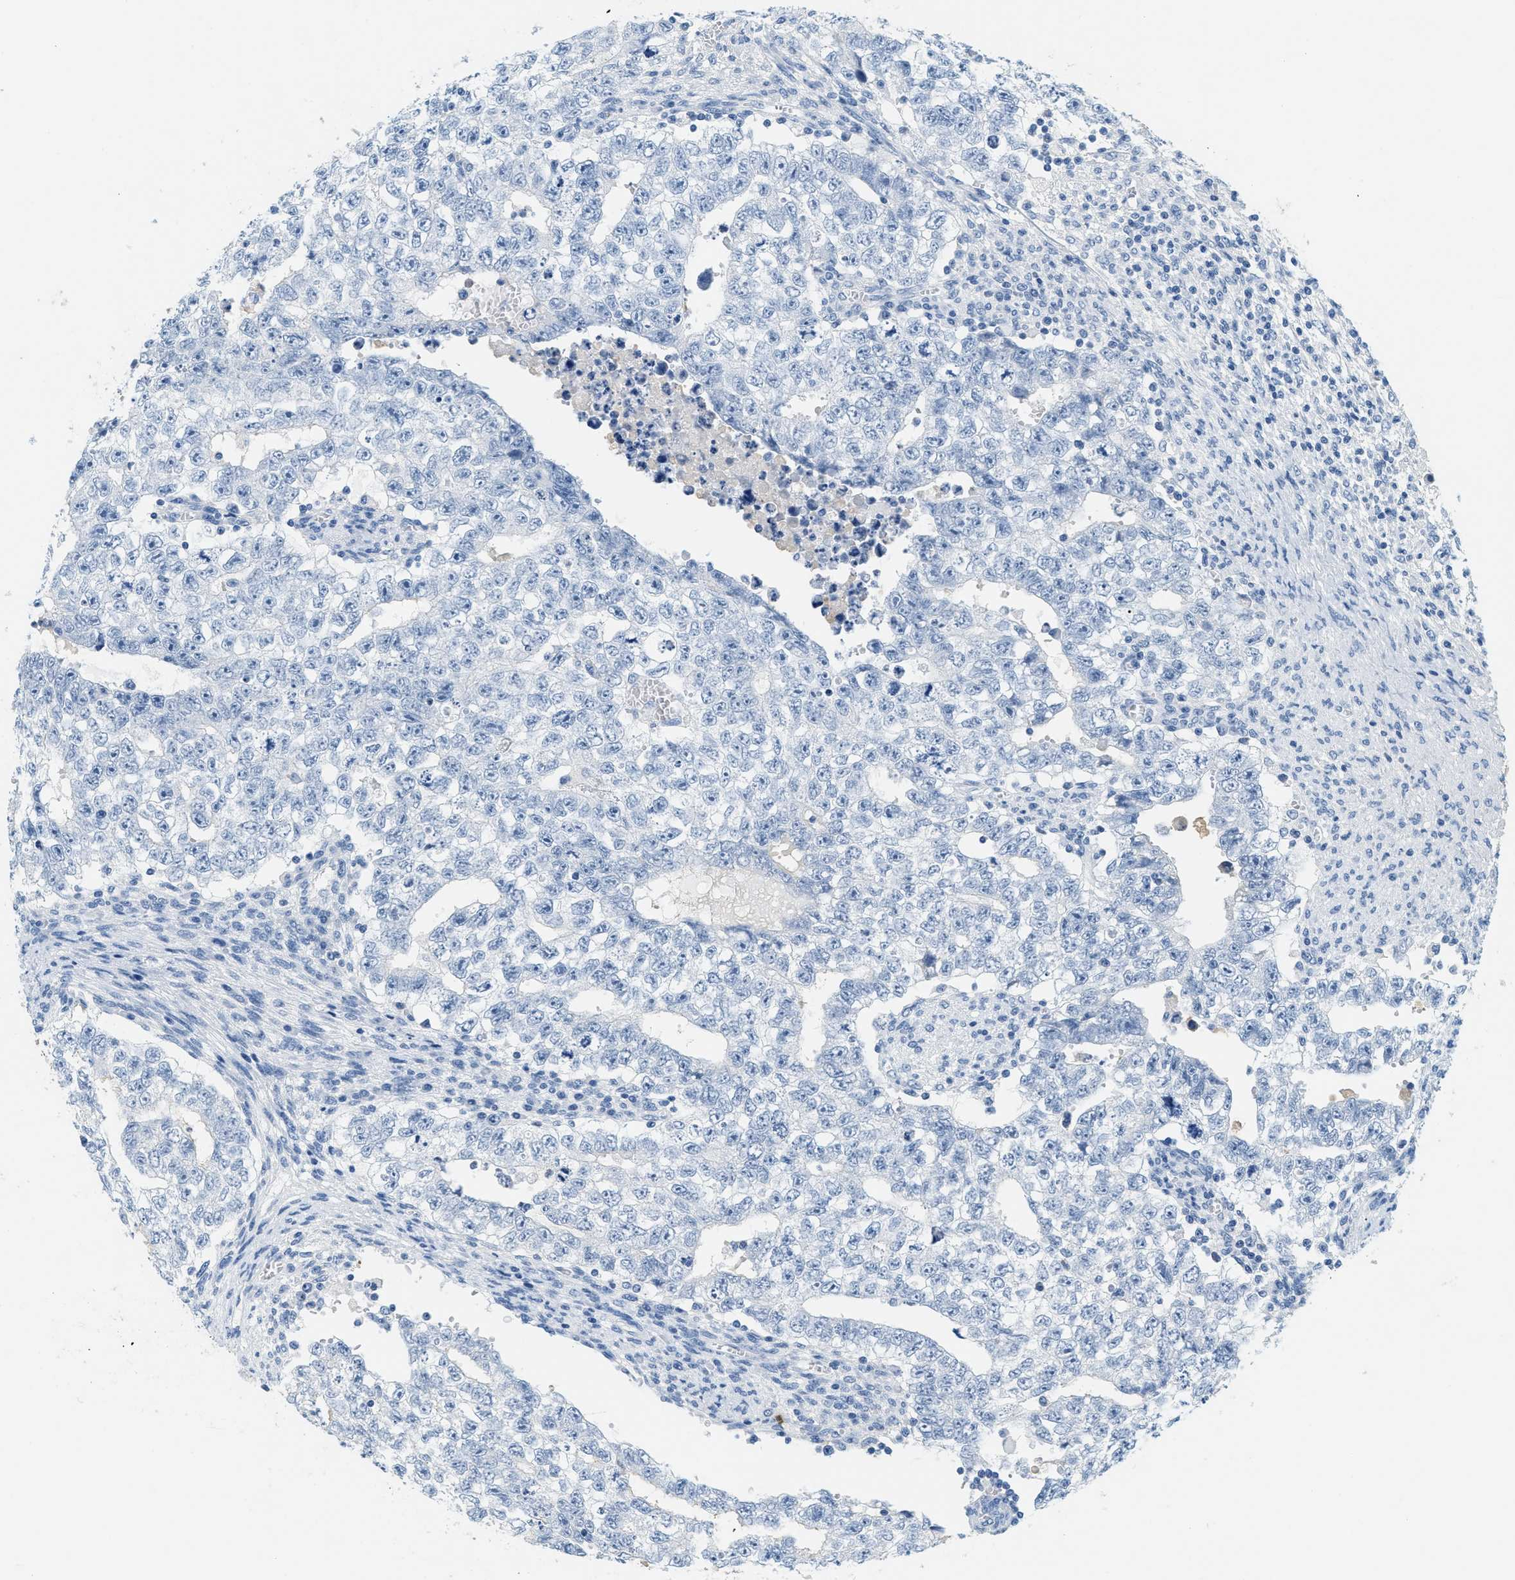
{"staining": {"intensity": "negative", "quantity": "none", "location": "none"}, "tissue": "testis cancer", "cell_type": "Tumor cells", "image_type": "cancer", "snomed": [{"axis": "morphology", "description": "Seminoma, NOS"}, {"axis": "morphology", "description": "Carcinoma, Embryonal, NOS"}, {"axis": "topography", "description": "Testis"}], "caption": "Immunohistochemistry micrograph of neoplastic tissue: human testis seminoma stained with DAB (3,3'-diaminobenzidine) demonstrates no significant protein expression in tumor cells.", "gene": "LCN2", "patient": {"sex": "male", "age": 38}}